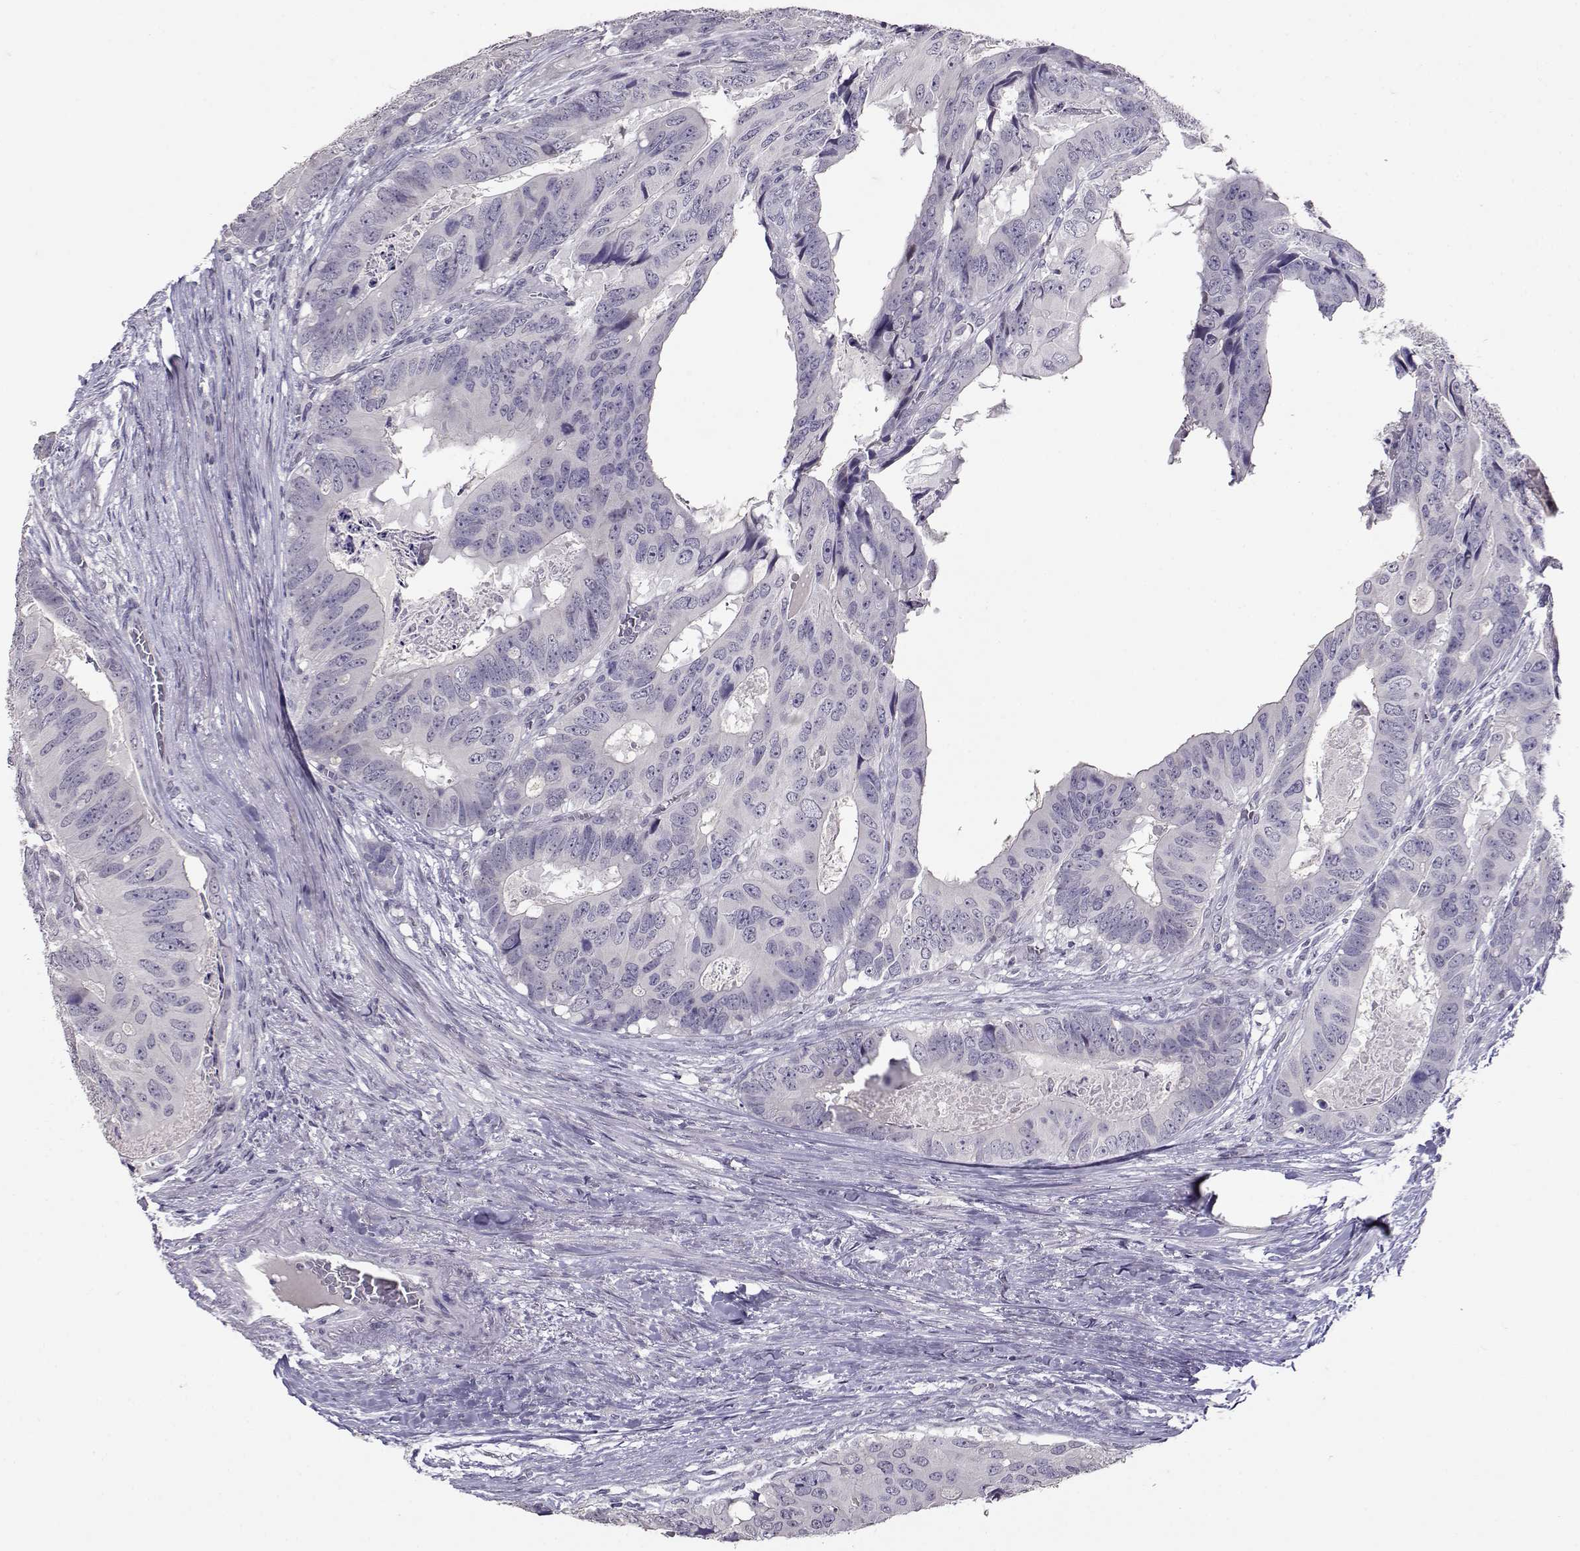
{"staining": {"intensity": "negative", "quantity": "none", "location": "none"}, "tissue": "colorectal cancer", "cell_type": "Tumor cells", "image_type": "cancer", "snomed": [{"axis": "morphology", "description": "Adenocarcinoma, NOS"}, {"axis": "topography", "description": "Colon"}], "caption": "Tumor cells are negative for protein expression in human adenocarcinoma (colorectal).", "gene": "RHOXF2", "patient": {"sex": "male", "age": 79}}